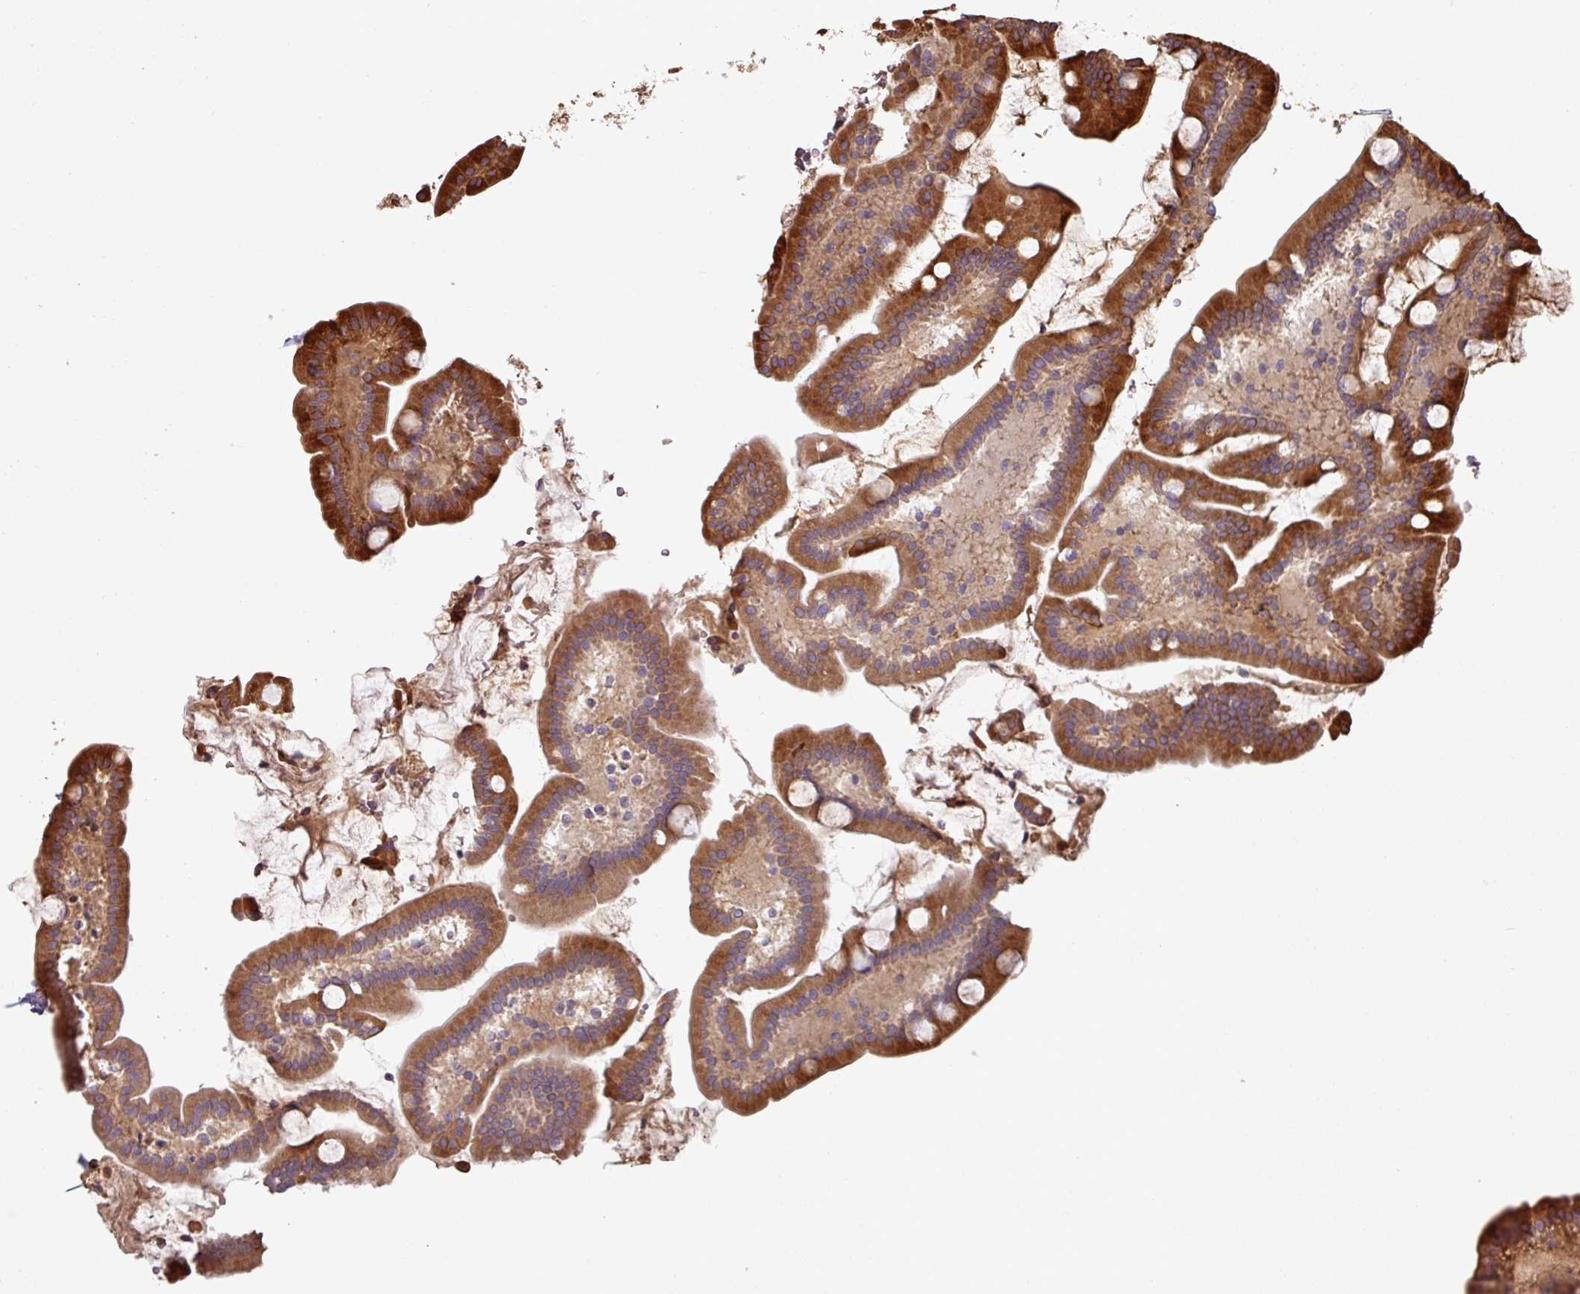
{"staining": {"intensity": "strong", "quantity": ">75%", "location": "cytoplasmic/membranous"}, "tissue": "duodenum", "cell_type": "Glandular cells", "image_type": "normal", "snomed": [{"axis": "morphology", "description": "Normal tissue, NOS"}, {"axis": "topography", "description": "Duodenum"}], "caption": "This image reveals unremarkable duodenum stained with IHC to label a protein in brown. The cytoplasmic/membranous of glandular cells show strong positivity for the protein. Nuclei are counter-stained blue.", "gene": "SIK1", "patient": {"sex": "male", "age": 55}}